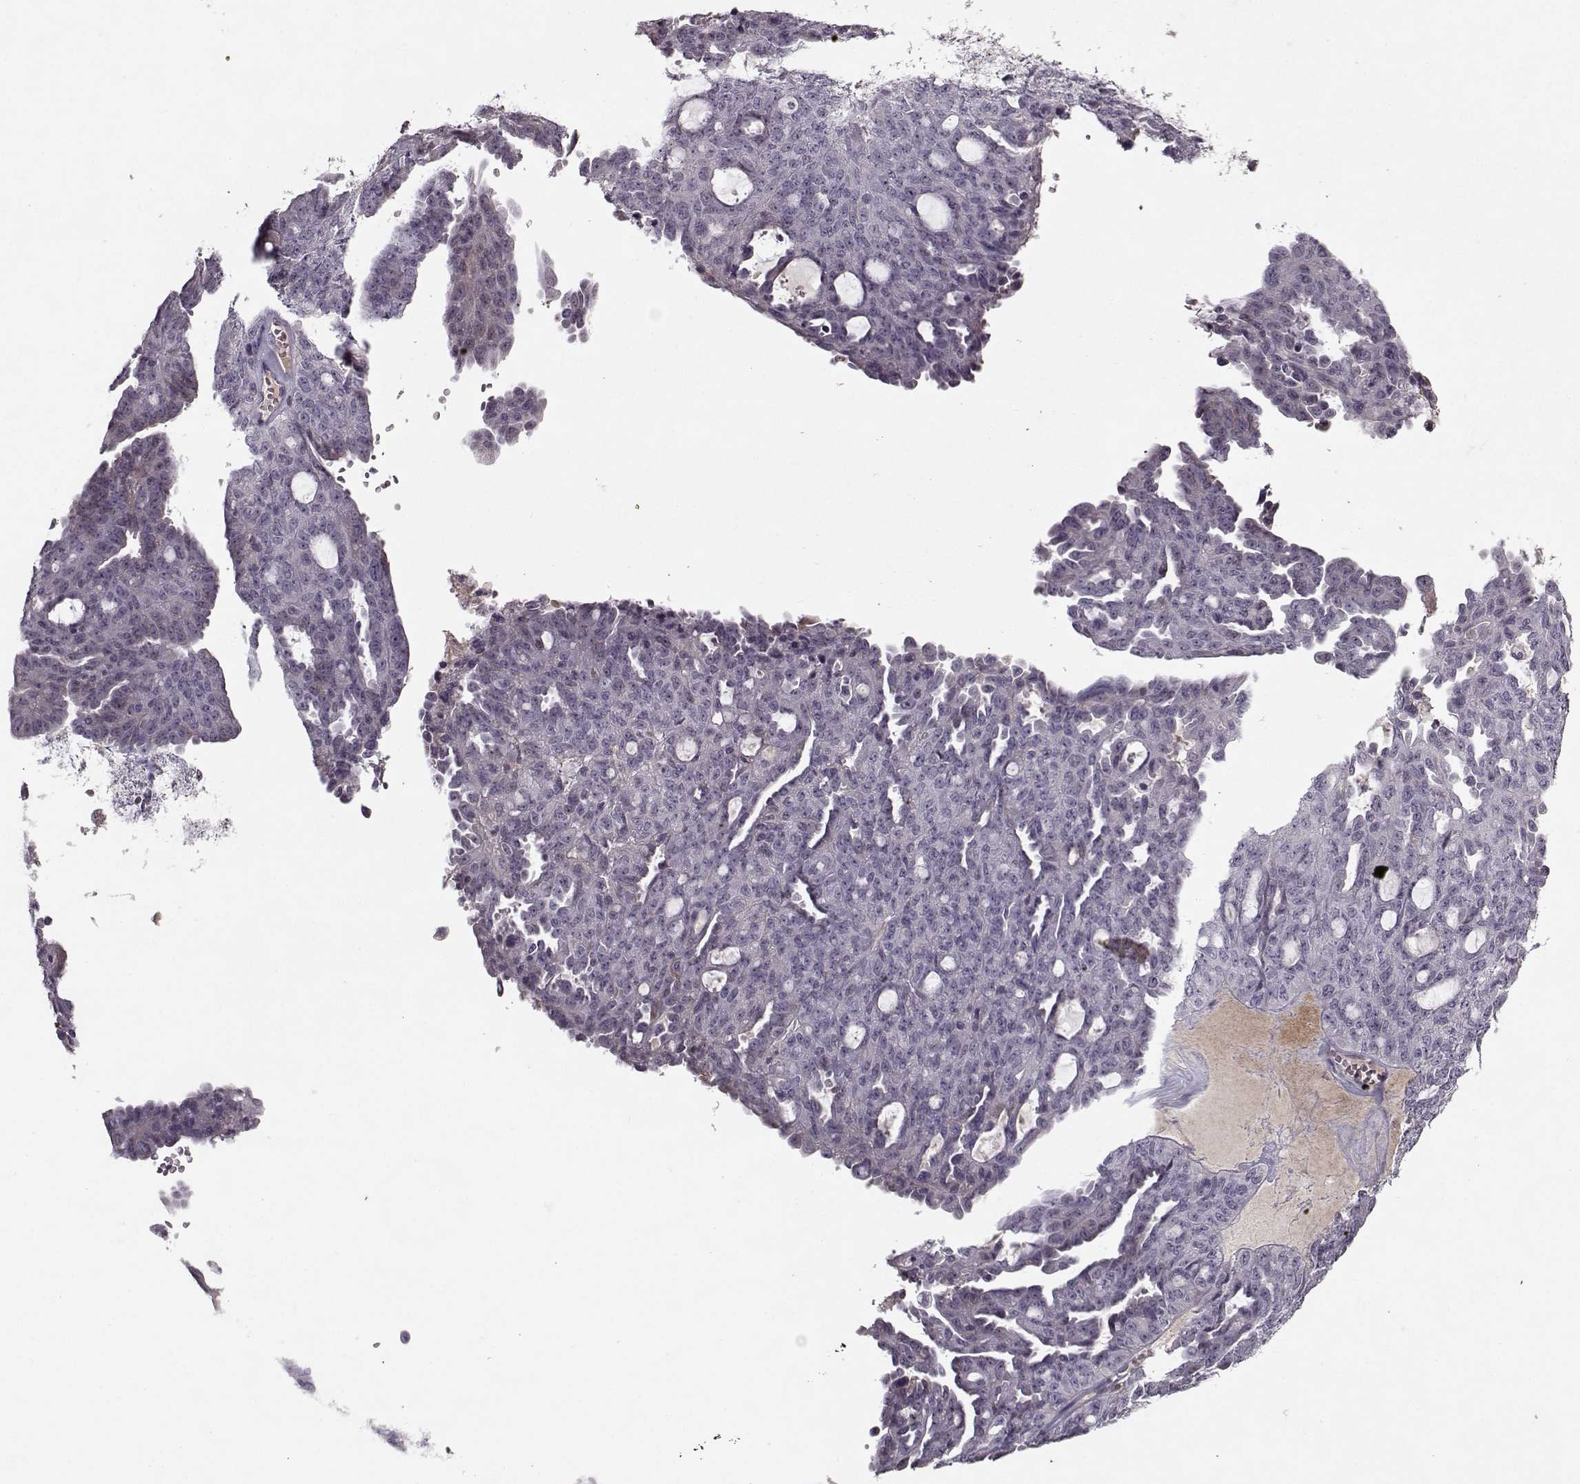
{"staining": {"intensity": "negative", "quantity": "none", "location": "none"}, "tissue": "ovarian cancer", "cell_type": "Tumor cells", "image_type": "cancer", "snomed": [{"axis": "morphology", "description": "Cystadenocarcinoma, serous, NOS"}, {"axis": "topography", "description": "Ovary"}], "caption": "Tumor cells show no significant protein staining in serous cystadenocarcinoma (ovarian).", "gene": "KRT9", "patient": {"sex": "female", "age": 71}}